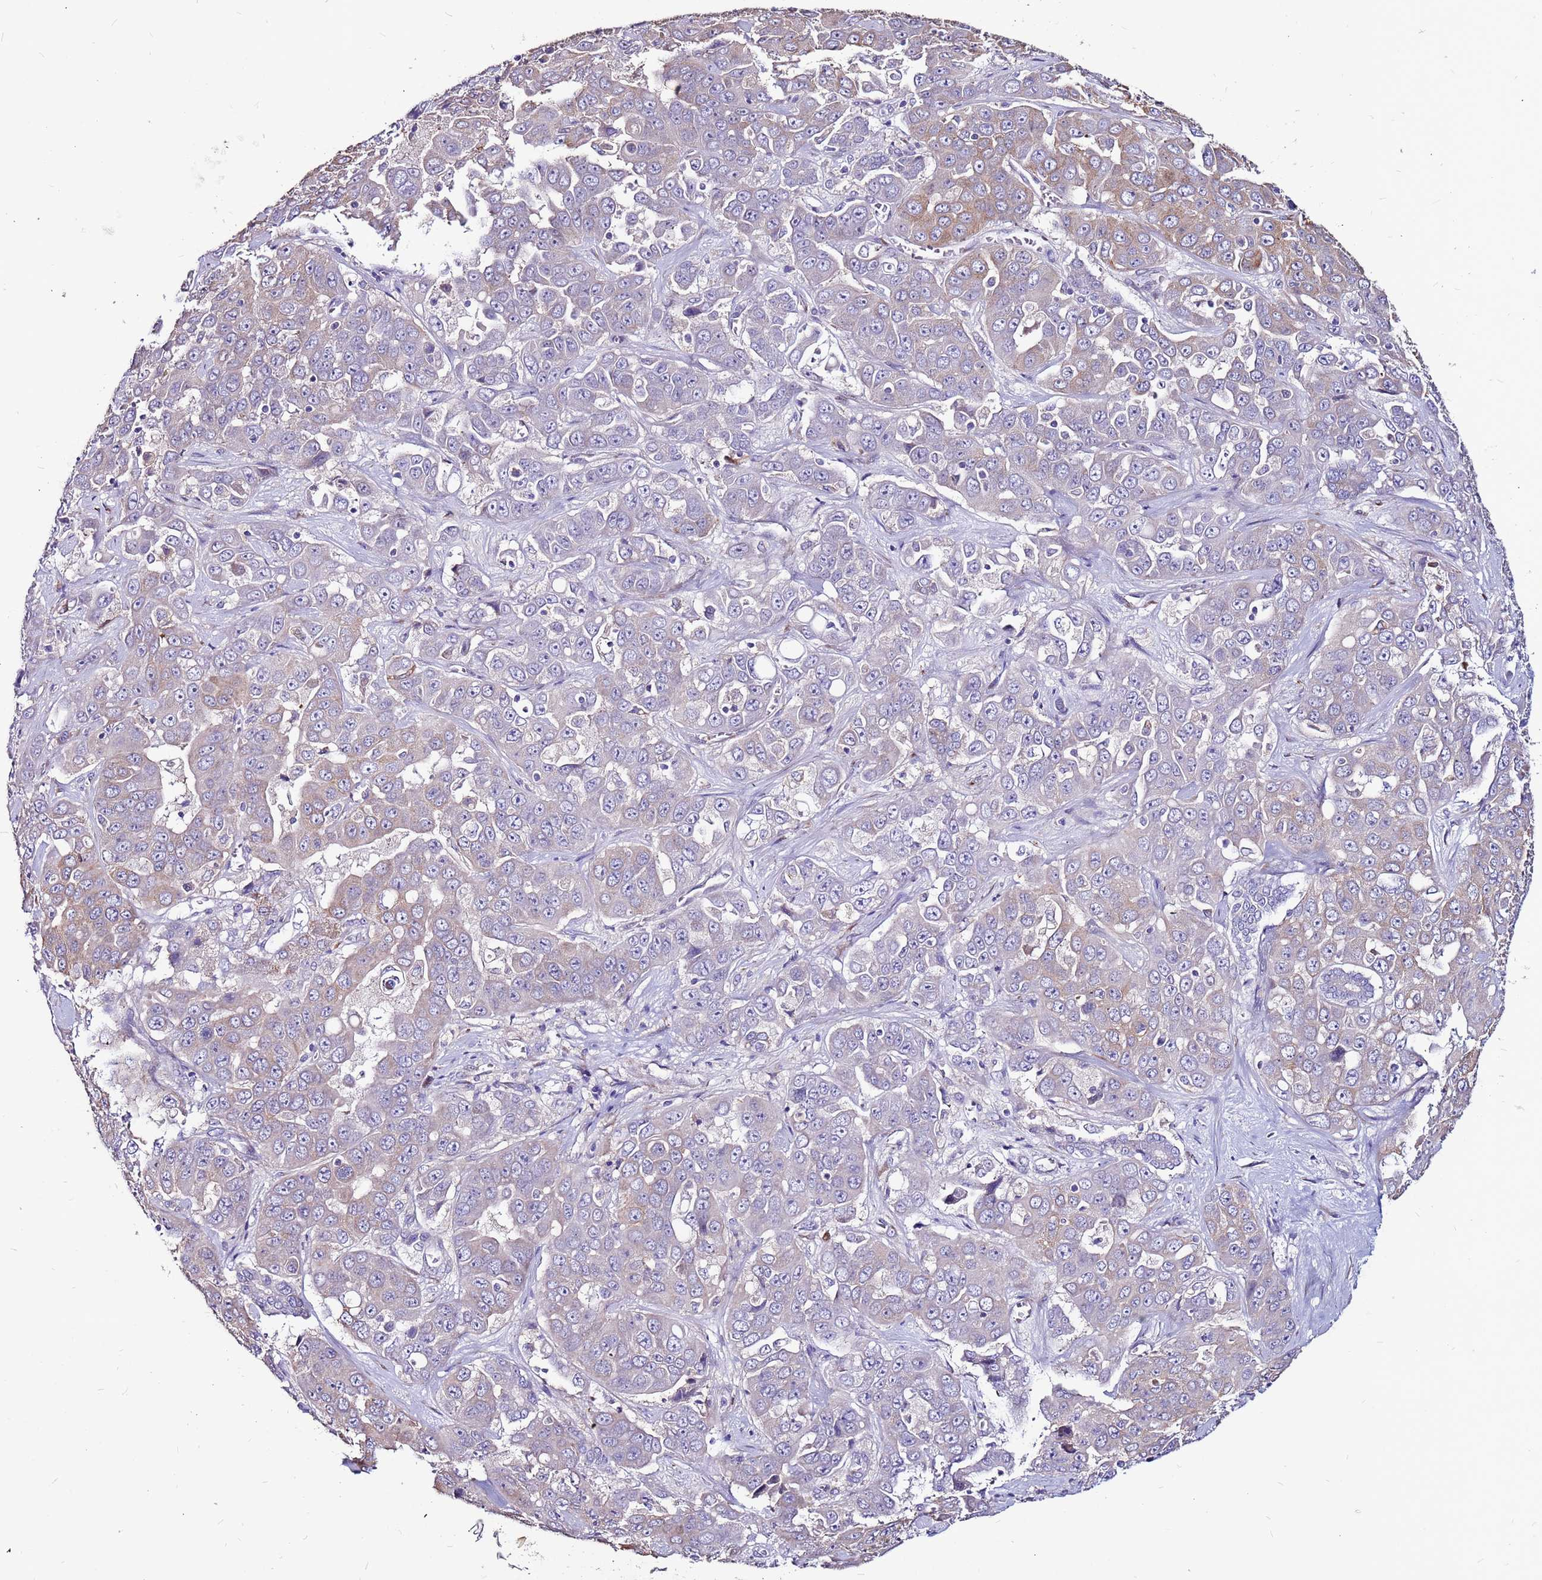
{"staining": {"intensity": "weak", "quantity": "<25%", "location": "cytoplasmic/membranous"}, "tissue": "liver cancer", "cell_type": "Tumor cells", "image_type": "cancer", "snomed": [{"axis": "morphology", "description": "Cholangiocarcinoma"}, {"axis": "topography", "description": "Liver"}], "caption": "Immunohistochemical staining of human liver cancer (cholangiocarcinoma) exhibits no significant expression in tumor cells.", "gene": "SLC44A3", "patient": {"sex": "female", "age": 52}}